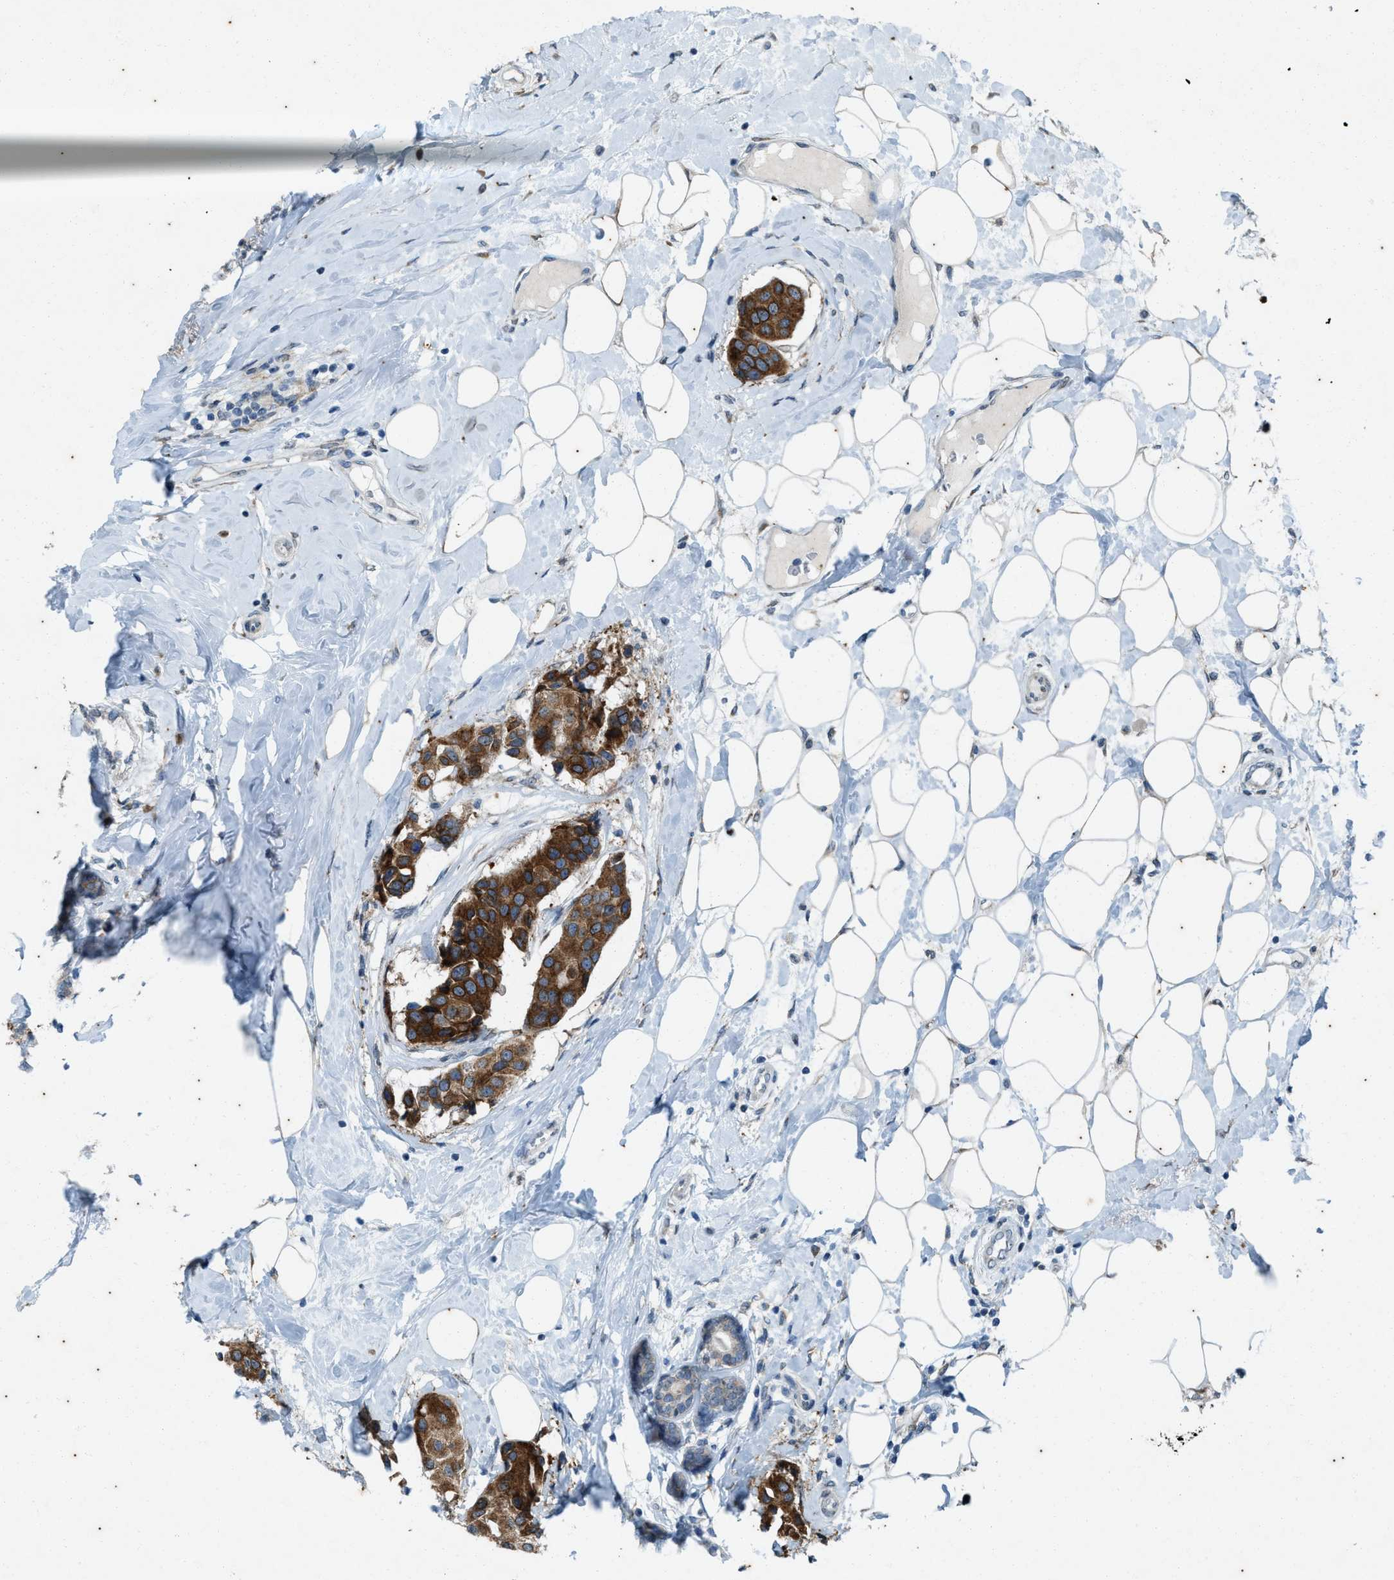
{"staining": {"intensity": "strong", "quantity": ">75%", "location": "cytoplasmic/membranous"}, "tissue": "breast cancer", "cell_type": "Tumor cells", "image_type": "cancer", "snomed": [{"axis": "morphology", "description": "Normal tissue, NOS"}, {"axis": "morphology", "description": "Duct carcinoma"}, {"axis": "topography", "description": "Breast"}], "caption": "Breast cancer (intraductal carcinoma) stained with DAB immunohistochemistry (IHC) reveals high levels of strong cytoplasmic/membranous staining in approximately >75% of tumor cells.", "gene": "CHPF2", "patient": {"sex": "female", "age": 39}}